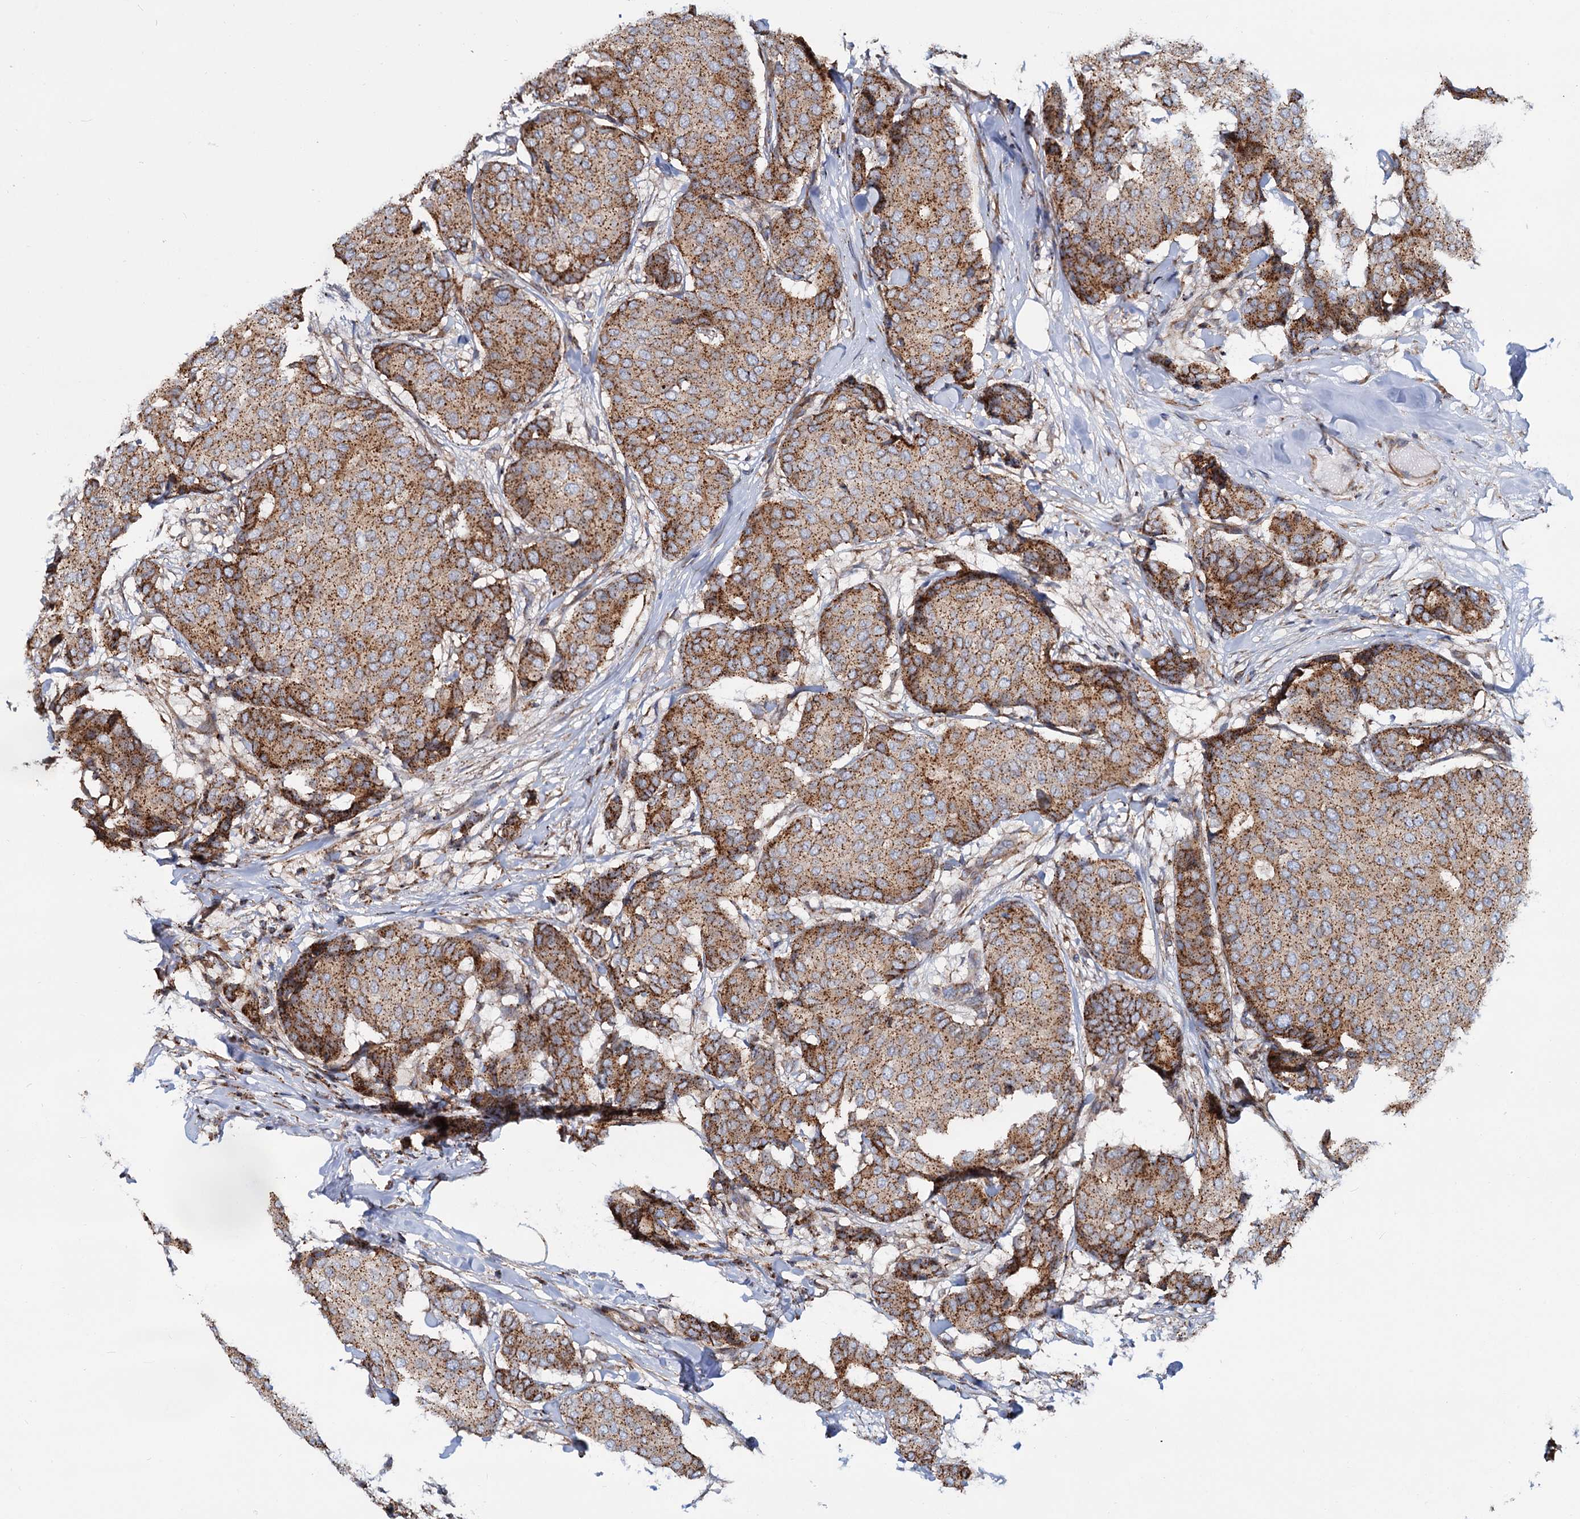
{"staining": {"intensity": "moderate", "quantity": ">75%", "location": "cytoplasmic/membranous"}, "tissue": "breast cancer", "cell_type": "Tumor cells", "image_type": "cancer", "snomed": [{"axis": "morphology", "description": "Duct carcinoma"}, {"axis": "topography", "description": "Breast"}], "caption": "A brown stain shows moderate cytoplasmic/membranous staining of a protein in human breast cancer tumor cells.", "gene": "PSEN1", "patient": {"sex": "female", "age": 75}}